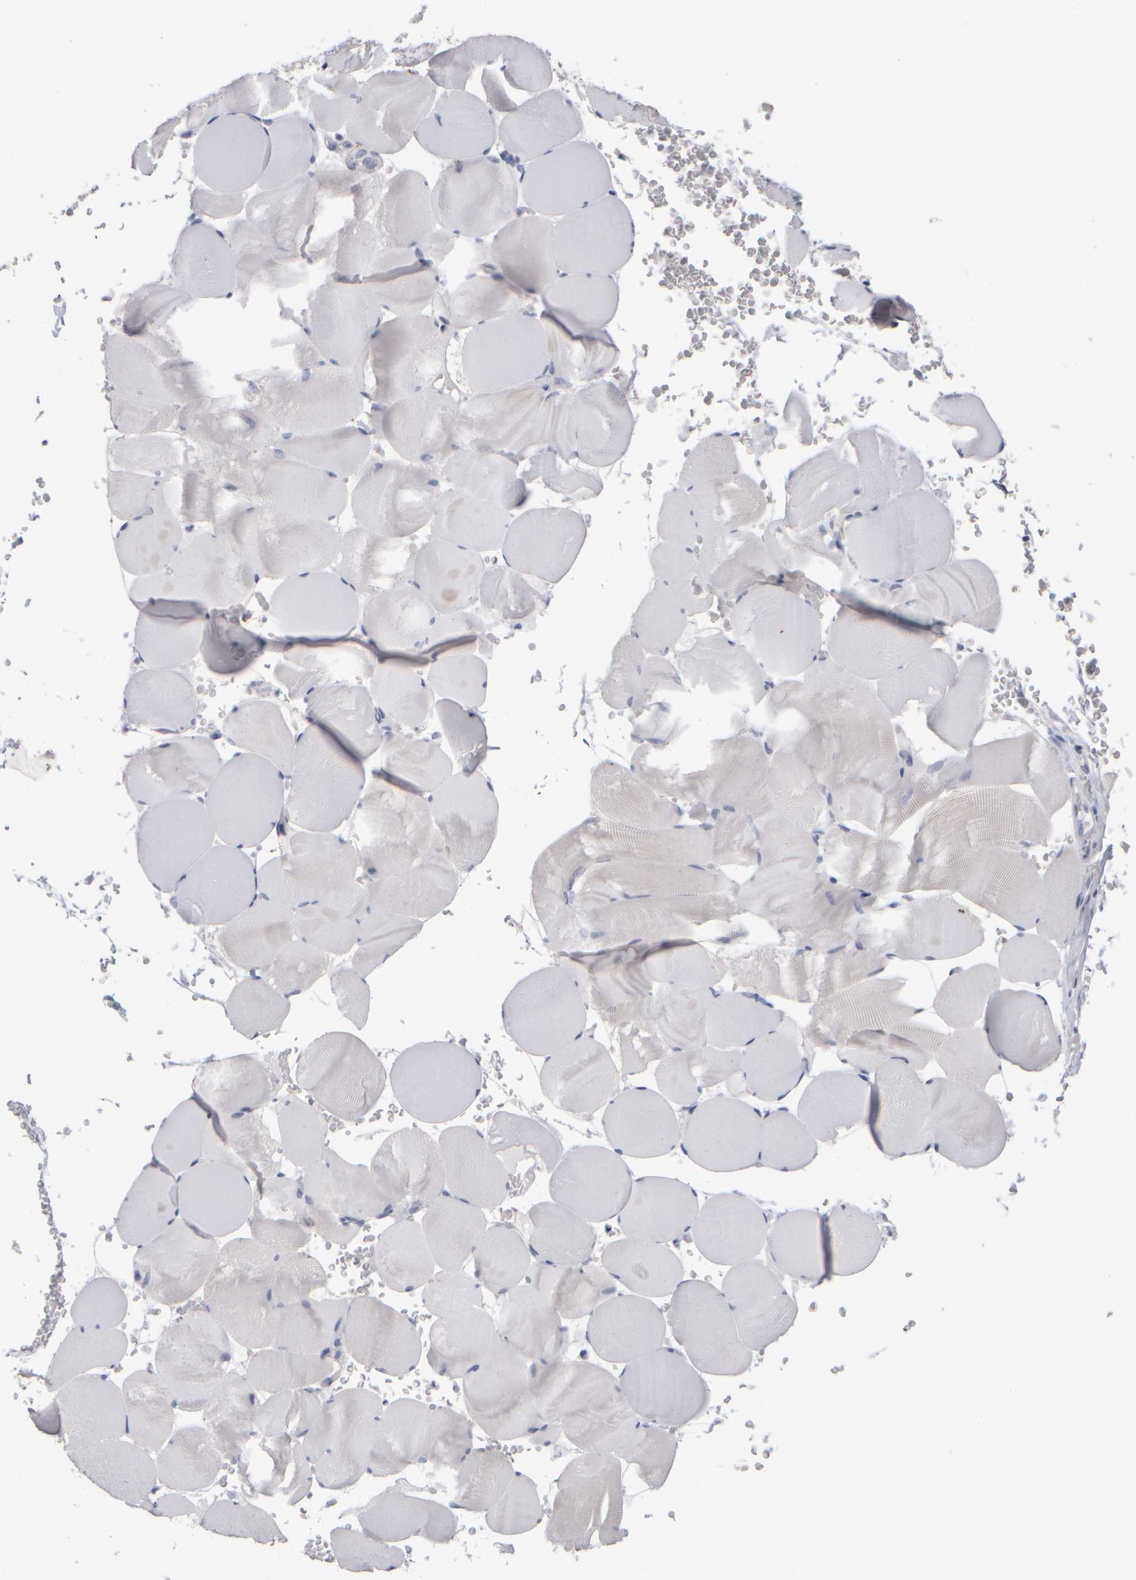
{"staining": {"intensity": "negative", "quantity": "none", "location": "none"}, "tissue": "skeletal muscle", "cell_type": "Myocytes", "image_type": "normal", "snomed": [{"axis": "morphology", "description": "Normal tissue, NOS"}, {"axis": "topography", "description": "Skeletal muscle"}], "caption": "Photomicrograph shows no protein staining in myocytes of benign skeletal muscle.", "gene": "EPHX2", "patient": {"sex": "male", "age": 62}}